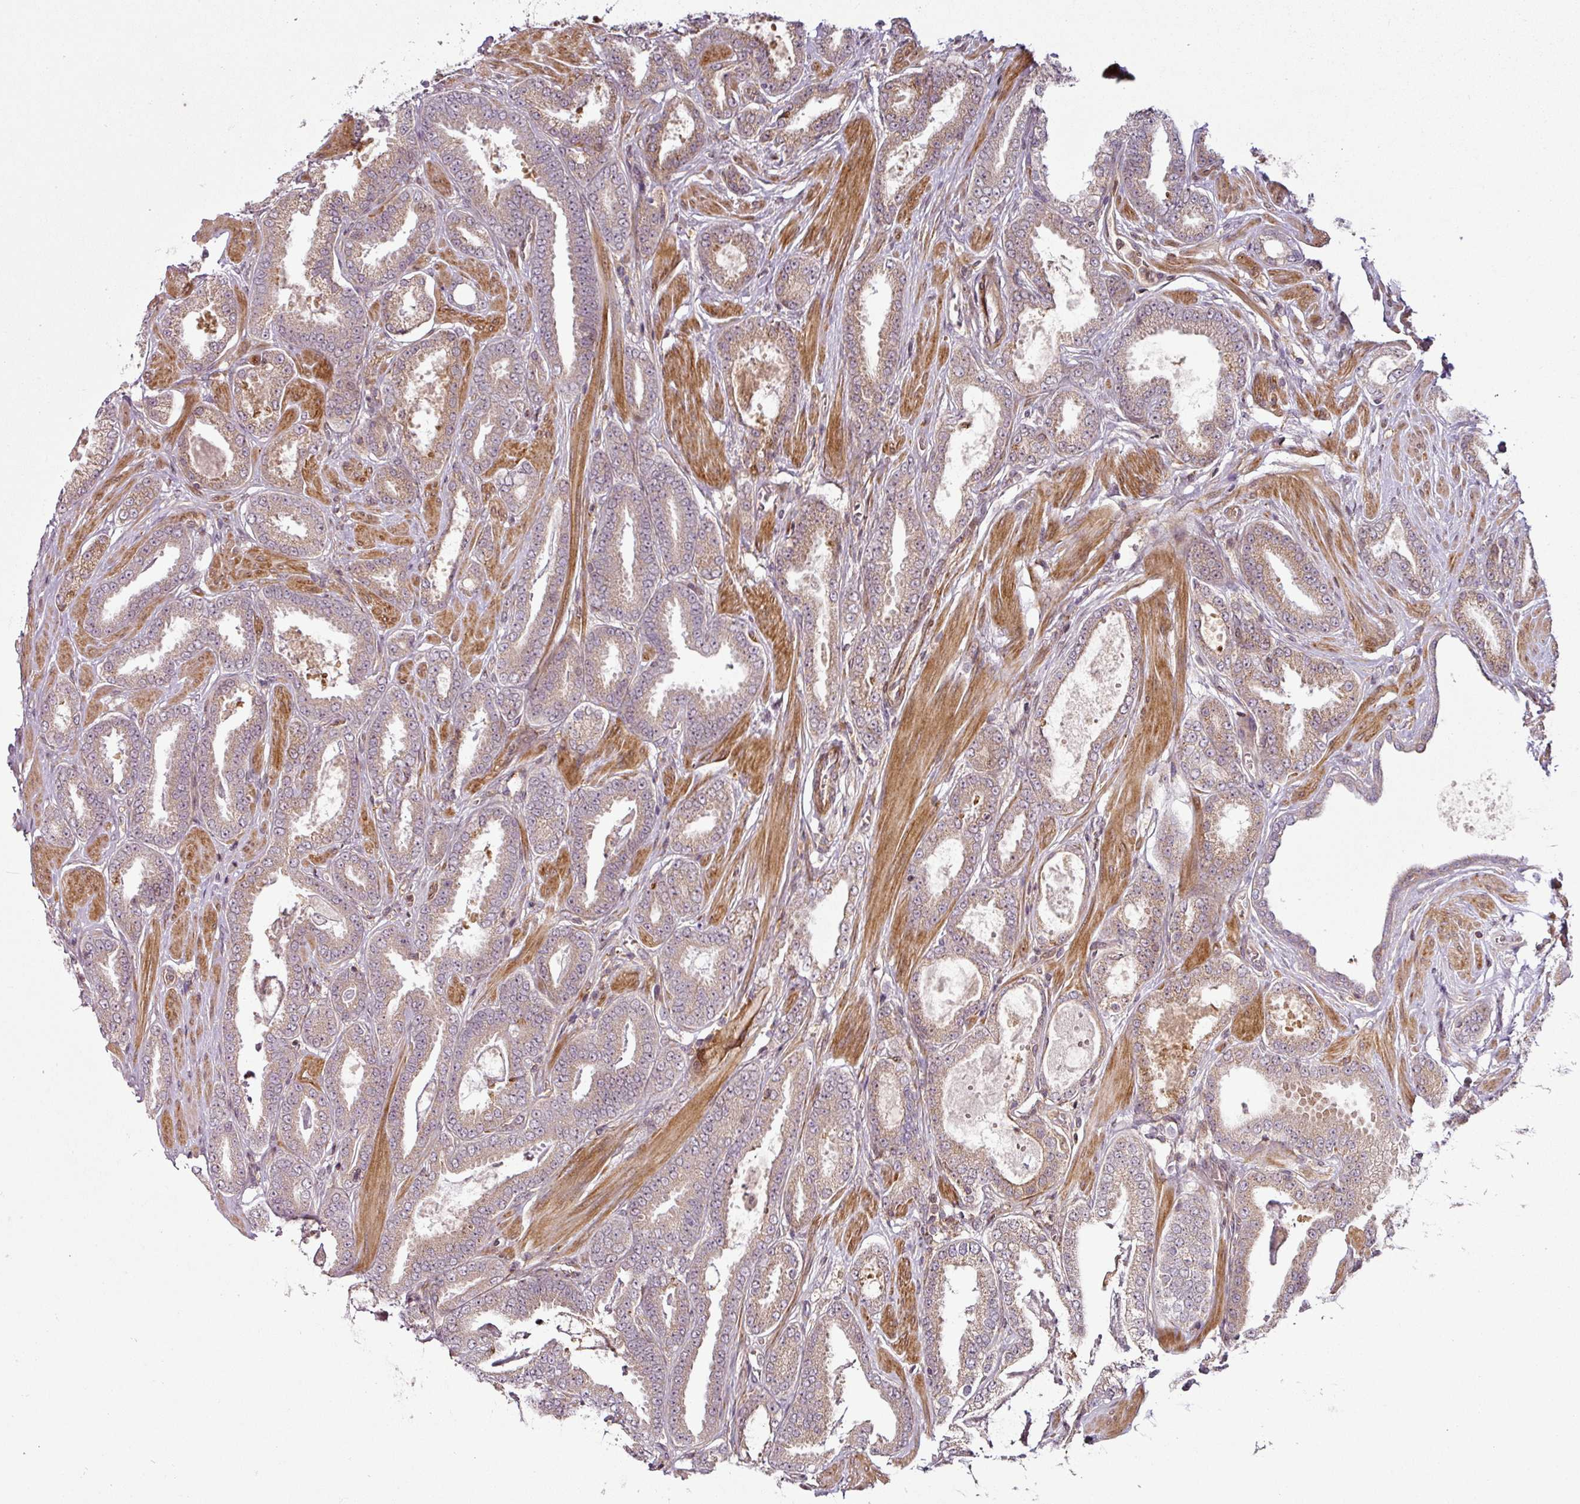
{"staining": {"intensity": "weak", "quantity": ">75%", "location": "cytoplasmic/membranous"}, "tissue": "prostate cancer", "cell_type": "Tumor cells", "image_type": "cancer", "snomed": [{"axis": "morphology", "description": "Adenocarcinoma, Low grade"}, {"axis": "topography", "description": "Prostate"}], "caption": "This micrograph exhibits immunohistochemistry (IHC) staining of human prostate cancer (adenocarcinoma (low-grade)), with low weak cytoplasmic/membranous staining in approximately >75% of tumor cells.", "gene": "ATAT1", "patient": {"sex": "male", "age": 42}}